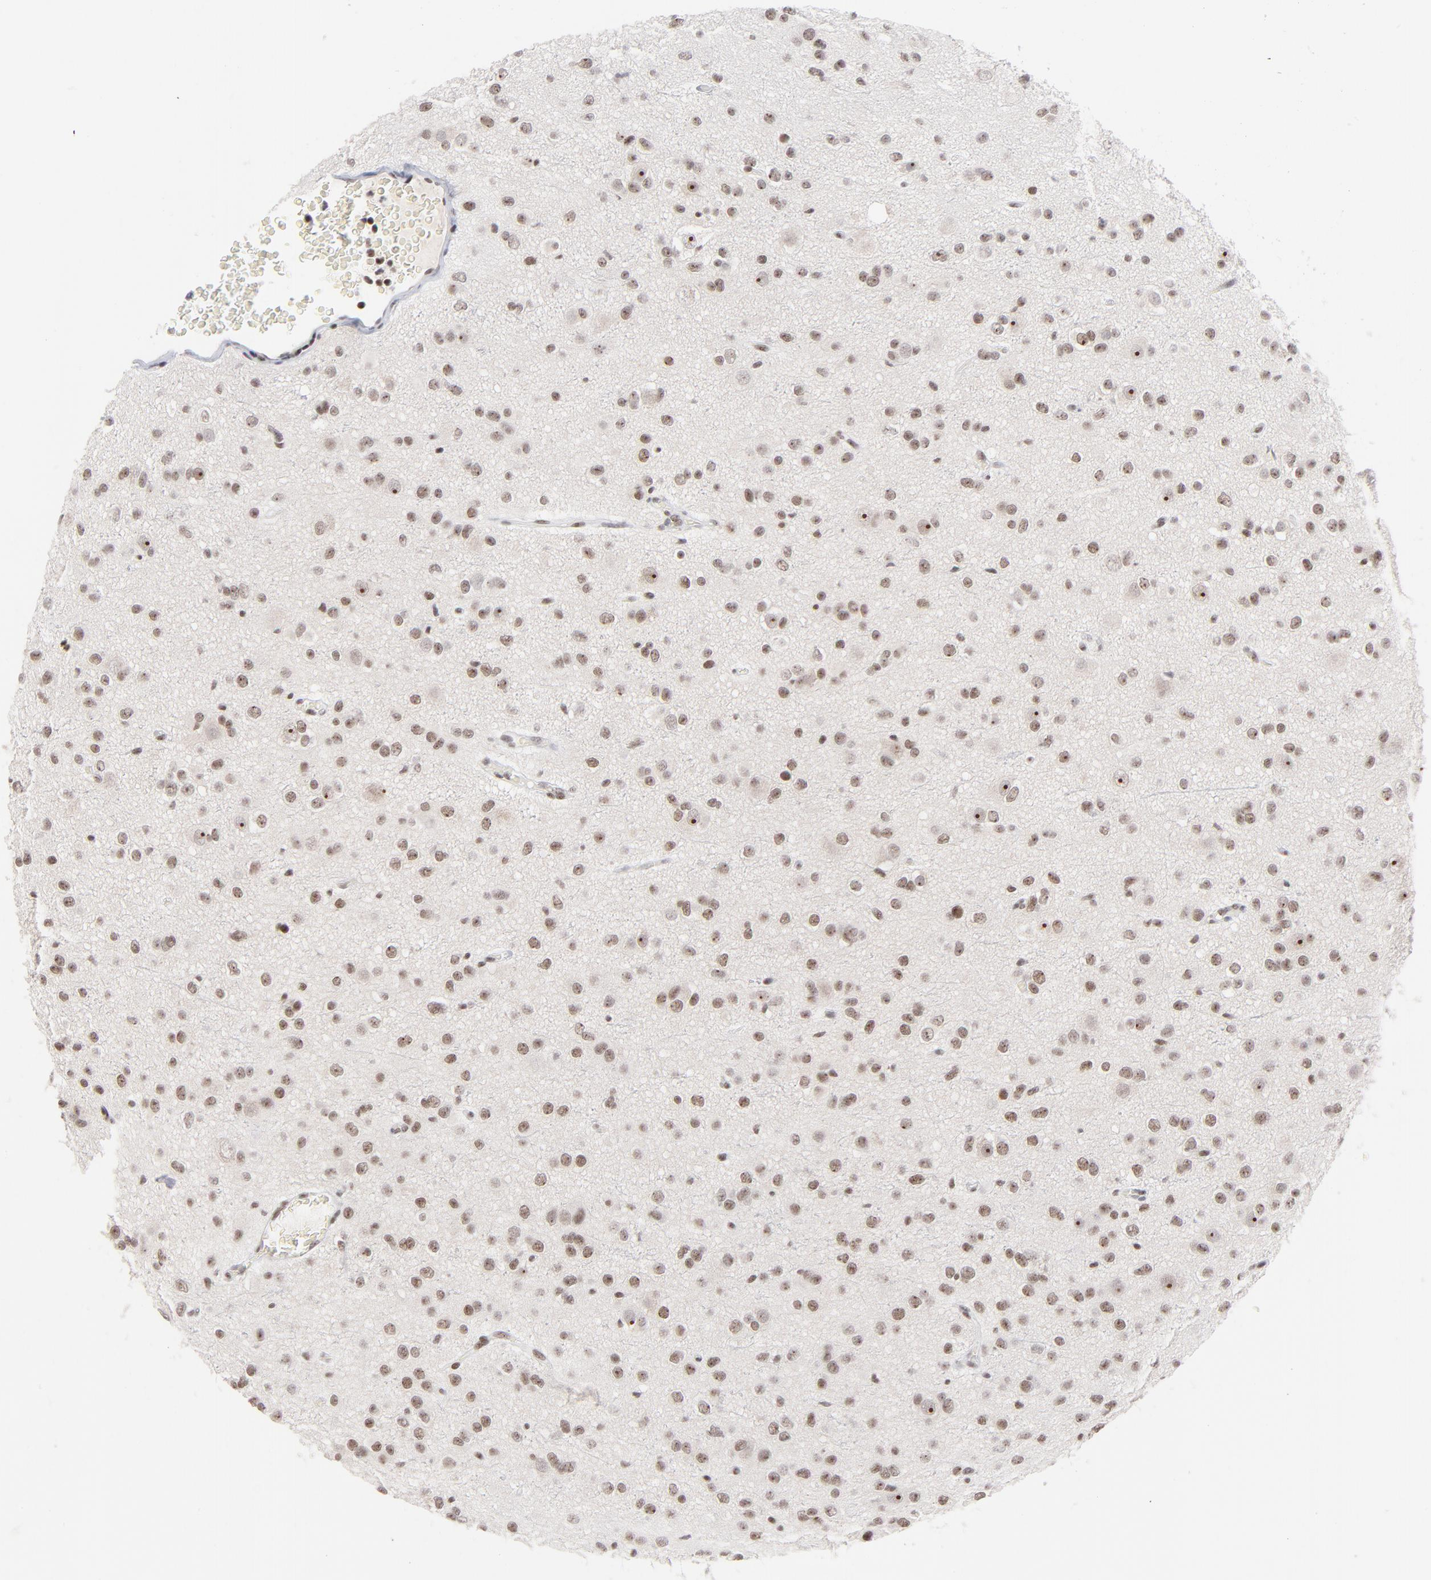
{"staining": {"intensity": "moderate", "quantity": ">75%", "location": "nuclear"}, "tissue": "glioma", "cell_type": "Tumor cells", "image_type": "cancer", "snomed": [{"axis": "morphology", "description": "Glioma, malignant, Low grade"}, {"axis": "topography", "description": "Brain"}], "caption": "The photomicrograph shows staining of glioma, revealing moderate nuclear protein expression (brown color) within tumor cells.", "gene": "ZNF143", "patient": {"sex": "male", "age": 42}}